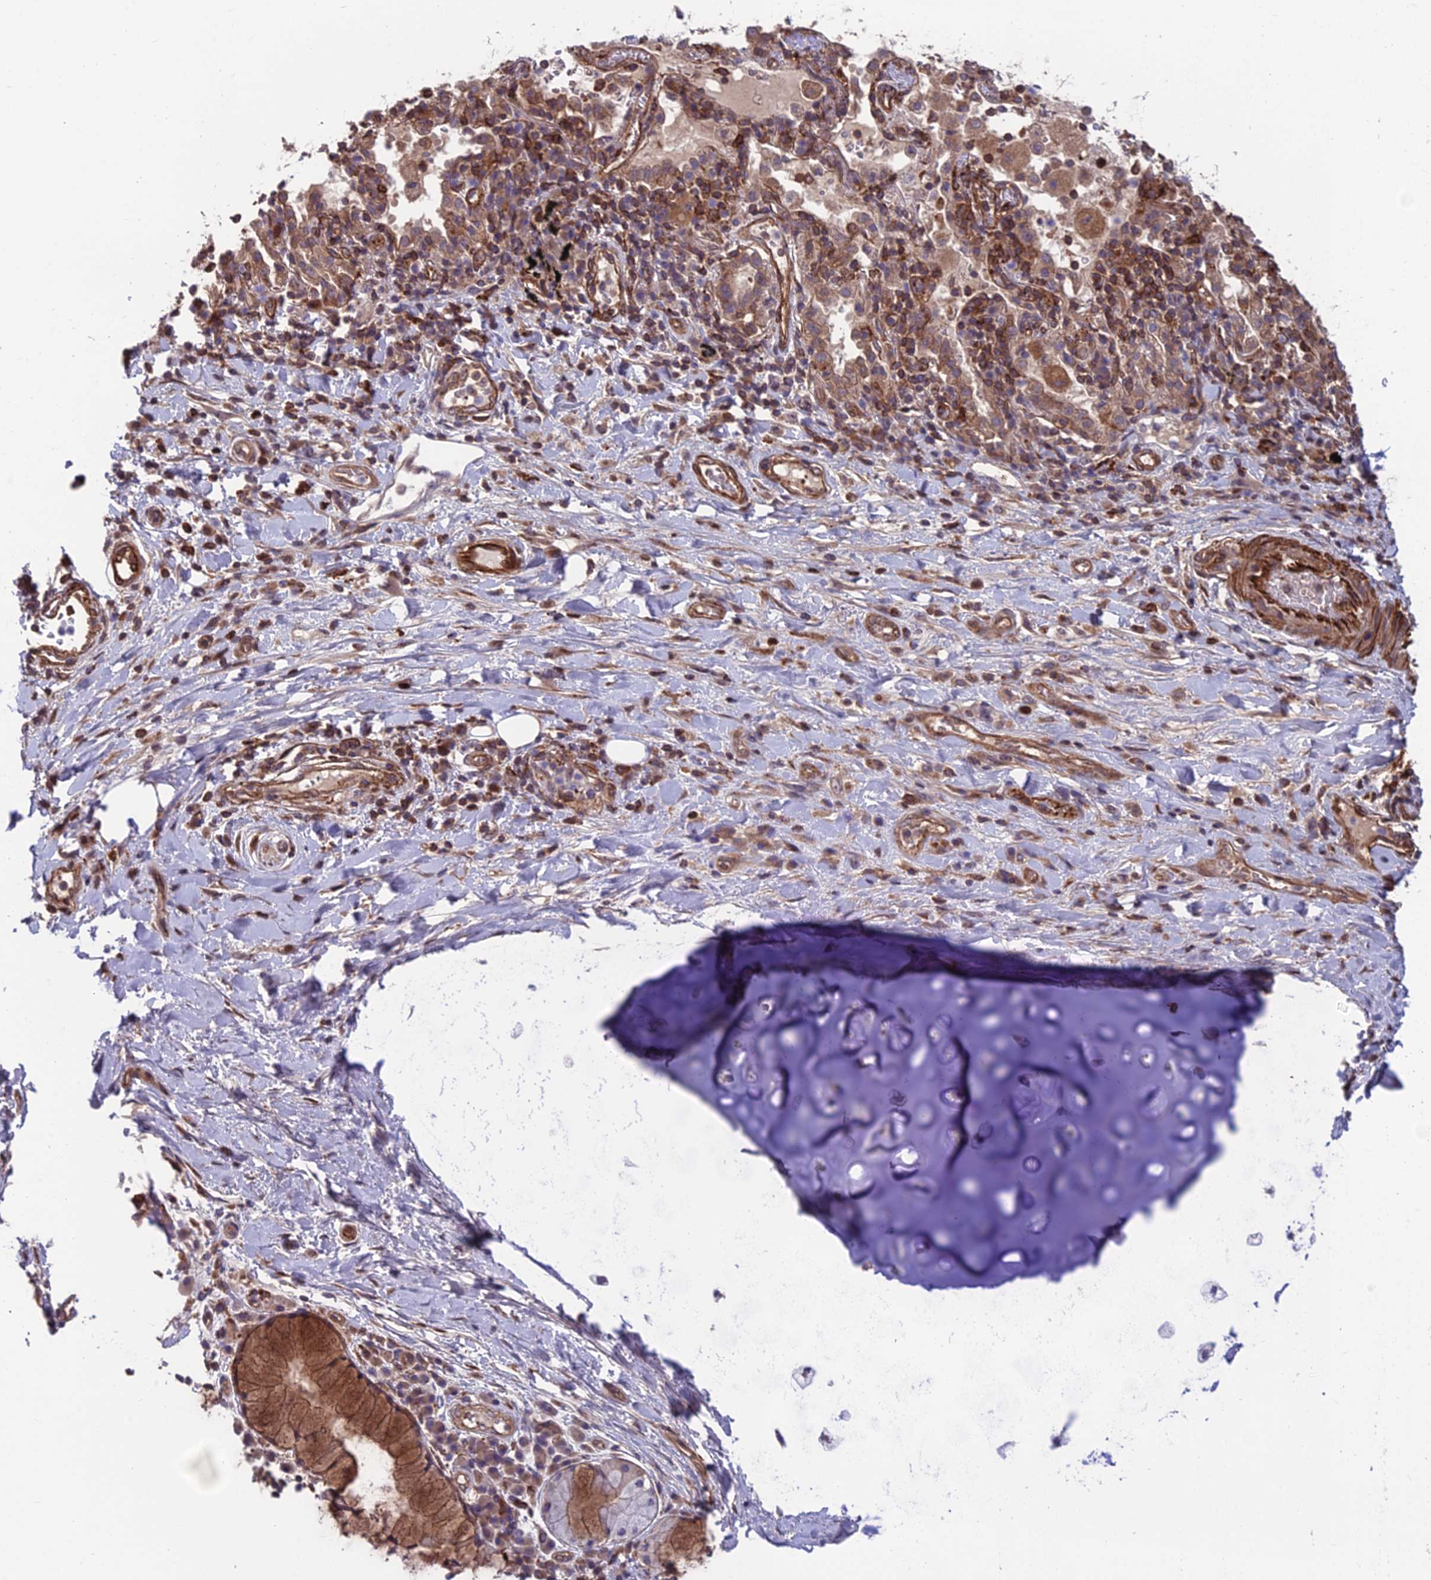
{"staining": {"intensity": "negative", "quantity": "none", "location": "none"}, "tissue": "adipose tissue", "cell_type": "Adipocytes", "image_type": "normal", "snomed": [{"axis": "morphology", "description": "Normal tissue, NOS"}, {"axis": "morphology", "description": "Squamous cell carcinoma, NOS"}, {"axis": "topography", "description": "Bronchus"}, {"axis": "topography", "description": "Lung"}], "caption": "DAB (3,3'-diaminobenzidine) immunohistochemical staining of normal human adipose tissue shows no significant positivity in adipocytes.", "gene": "RTN4RL1", "patient": {"sex": "male", "age": 64}}